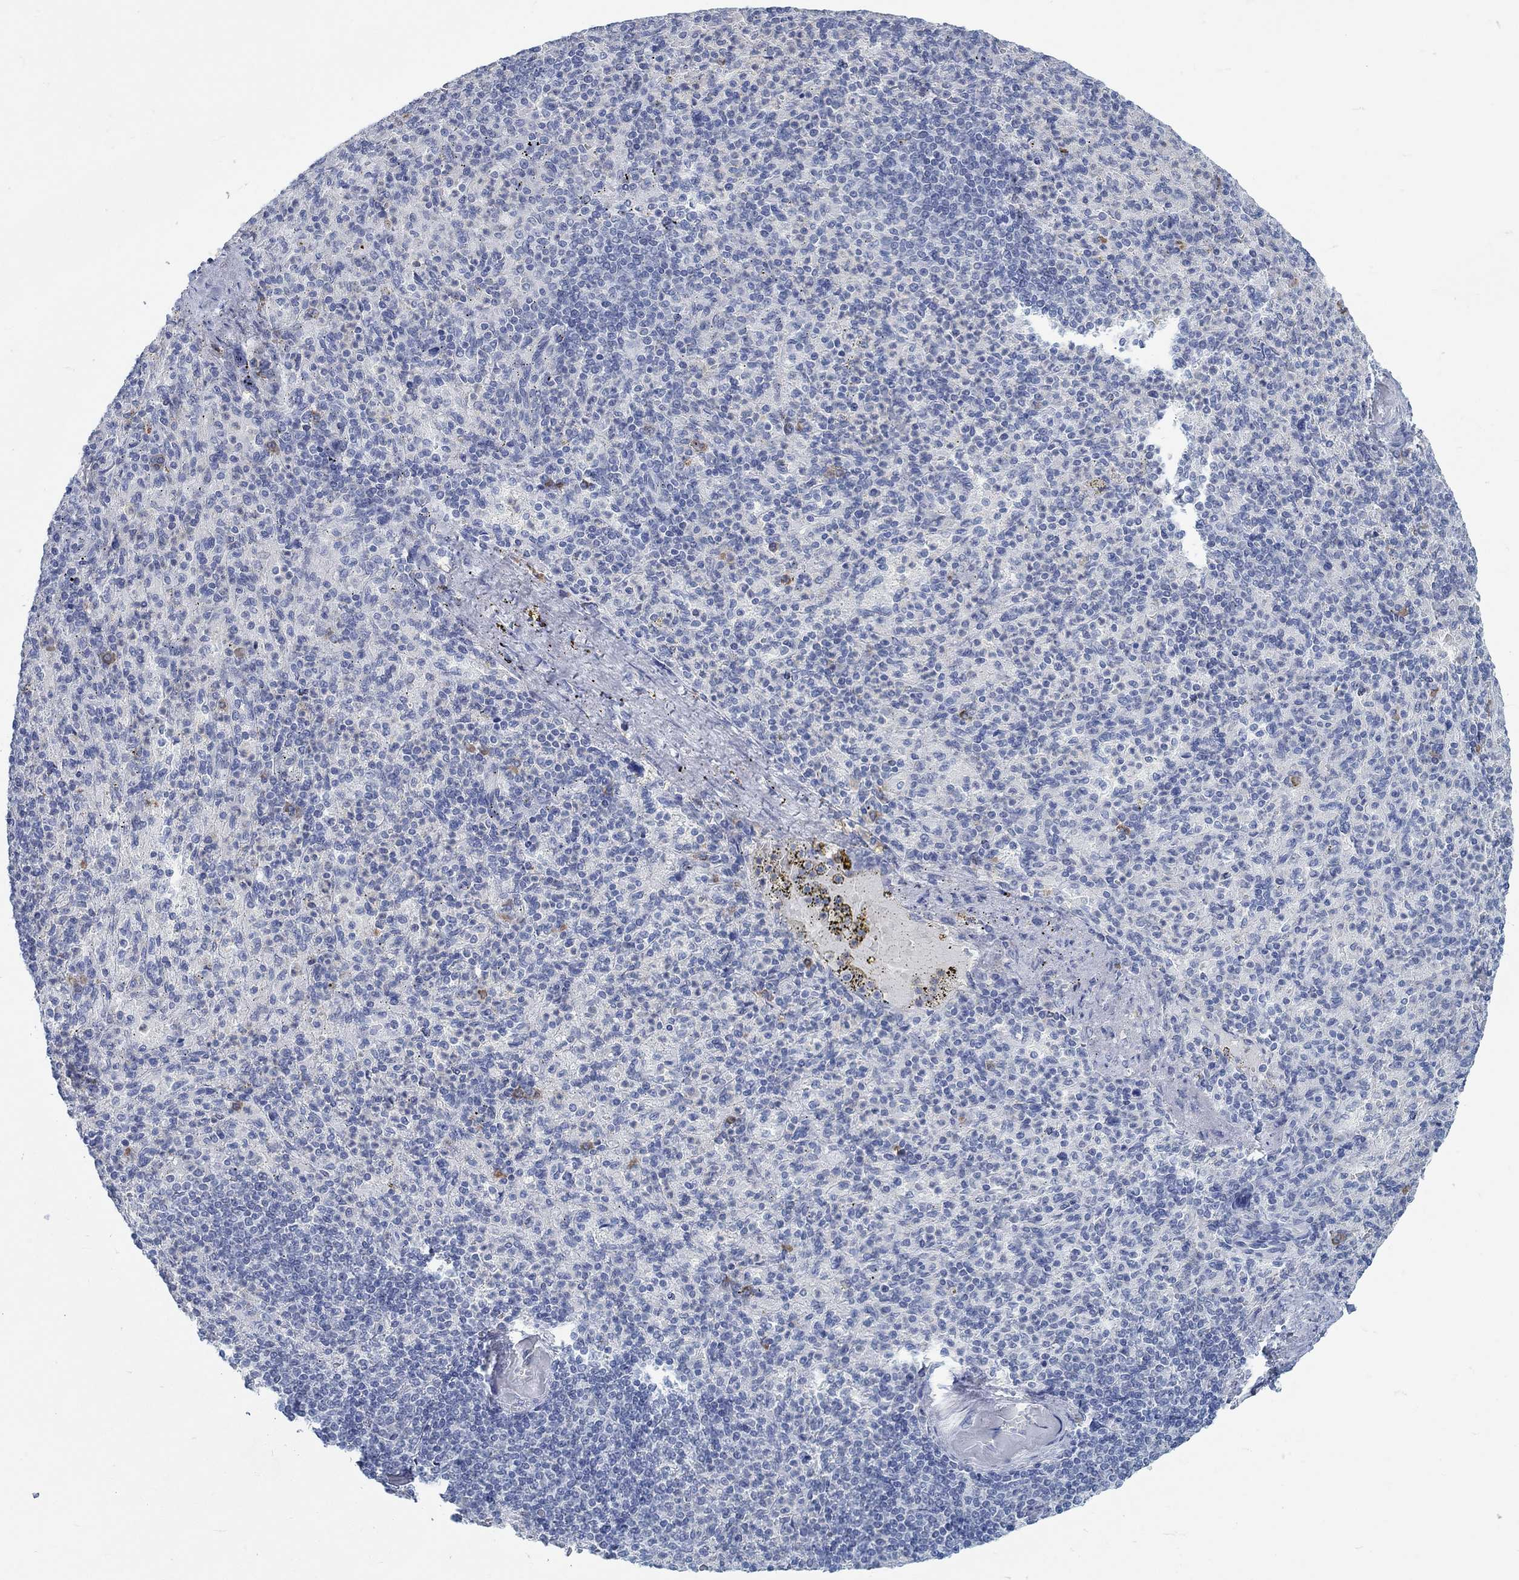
{"staining": {"intensity": "weak", "quantity": "<25%", "location": "cytoplasmic/membranous"}, "tissue": "spleen", "cell_type": "Cells in red pulp", "image_type": "normal", "snomed": [{"axis": "morphology", "description": "Normal tissue, NOS"}, {"axis": "topography", "description": "Spleen"}], "caption": "IHC photomicrograph of normal spleen: human spleen stained with DAB reveals no significant protein positivity in cells in red pulp. (Brightfield microscopy of DAB immunohistochemistry (IHC) at high magnification).", "gene": "TEKT4", "patient": {"sex": "female", "age": 74}}